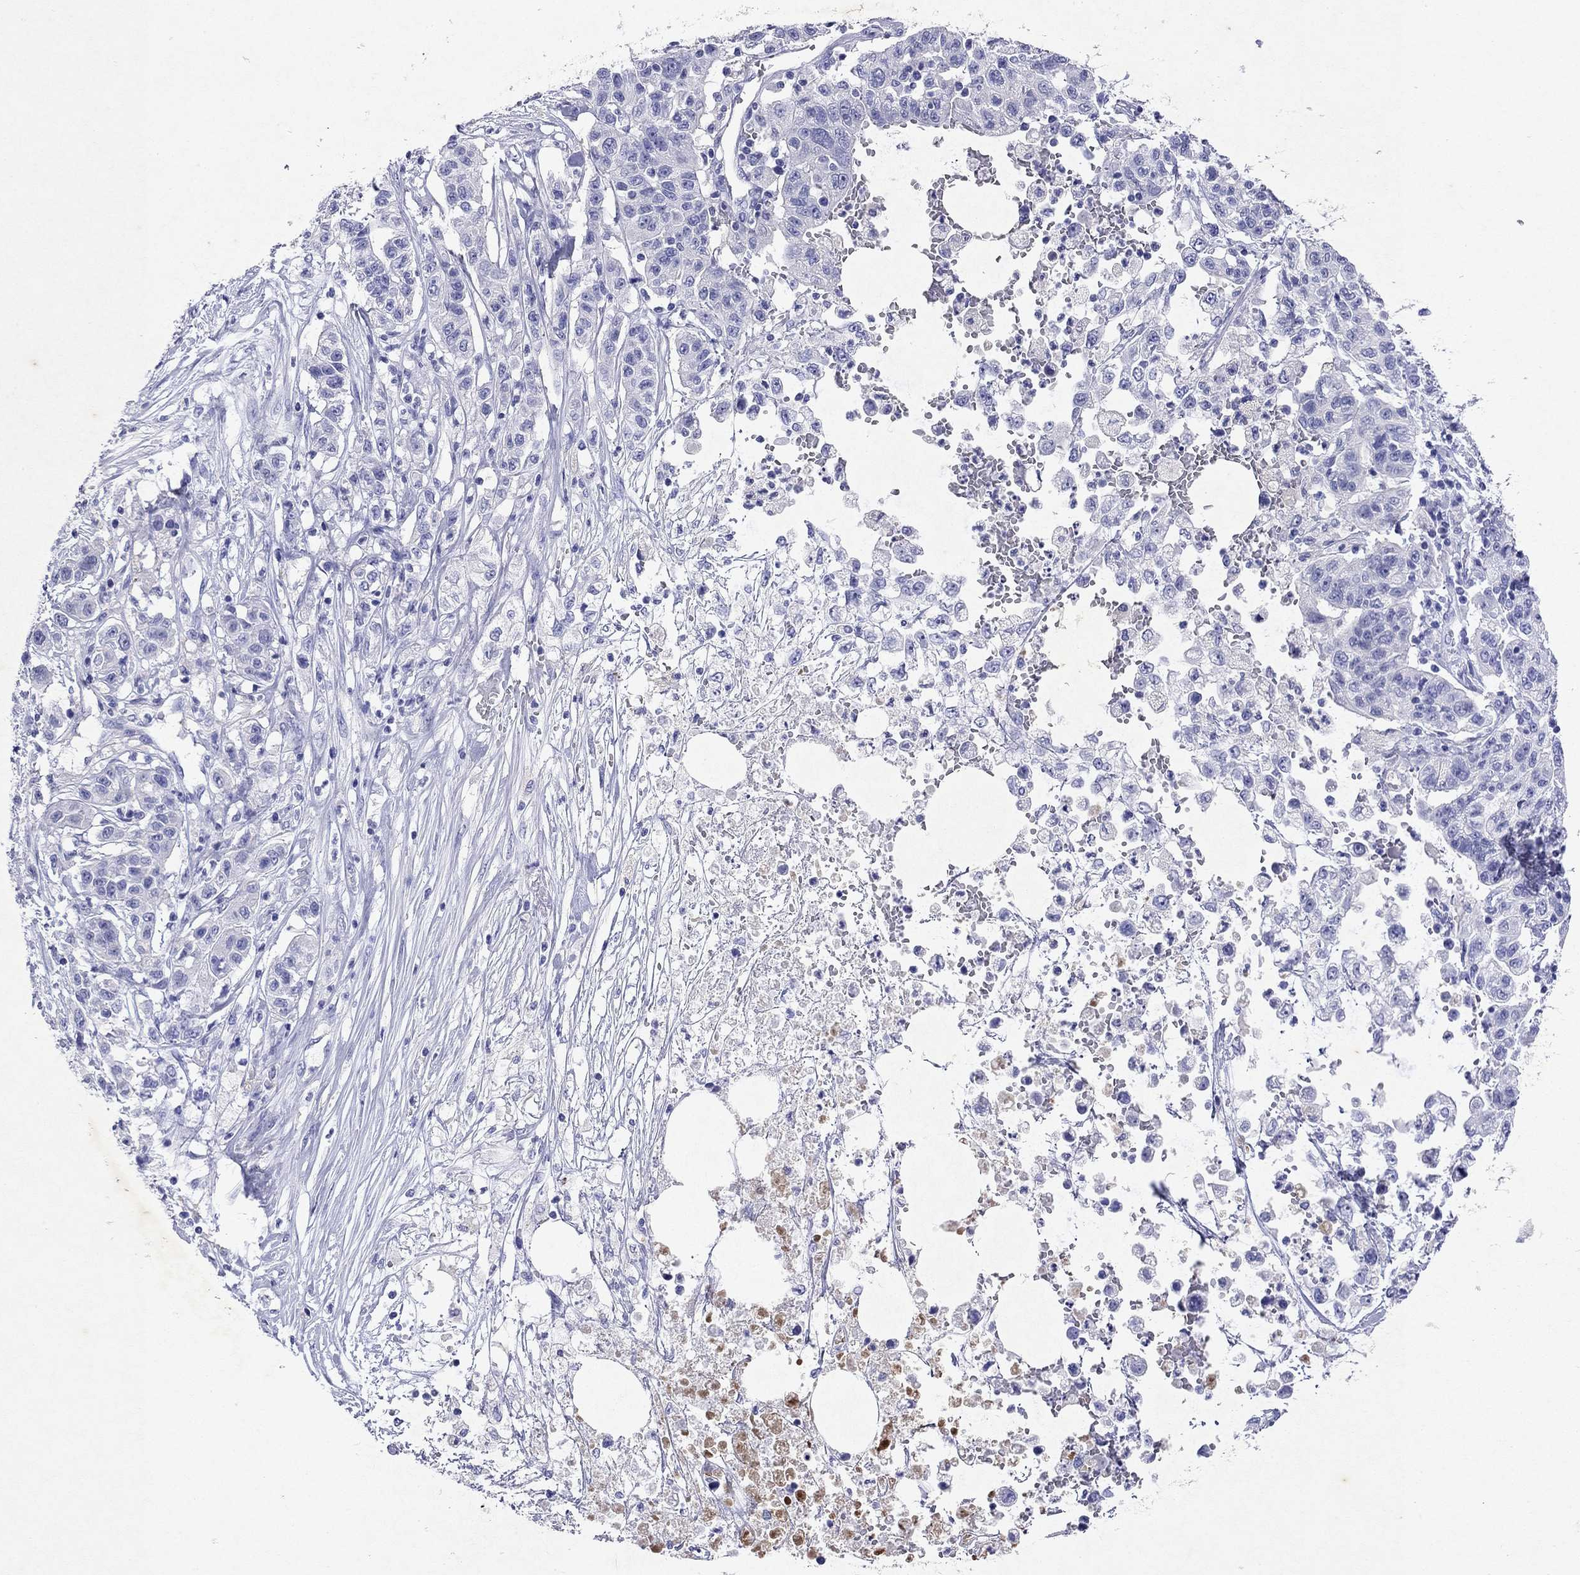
{"staining": {"intensity": "negative", "quantity": "none", "location": "none"}, "tissue": "liver cancer", "cell_type": "Tumor cells", "image_type": "cancer", "snomed": [{"axis": "morphology", "description": "Adenocarcinoma, NOS"}, {"axis": "morphology", "description": "Cholangiocarcinoma"}, {"axis": "topography", "description": "Liver"}], "caption": "Tumor cells are negative for protein expression in human liver cancer (cholangiocarcinoma). (Immunohistochemistry, brightfield microscopy, high magnification).", "gene": "ARMC12", "patient": {"sex": "male", "age": 64}}